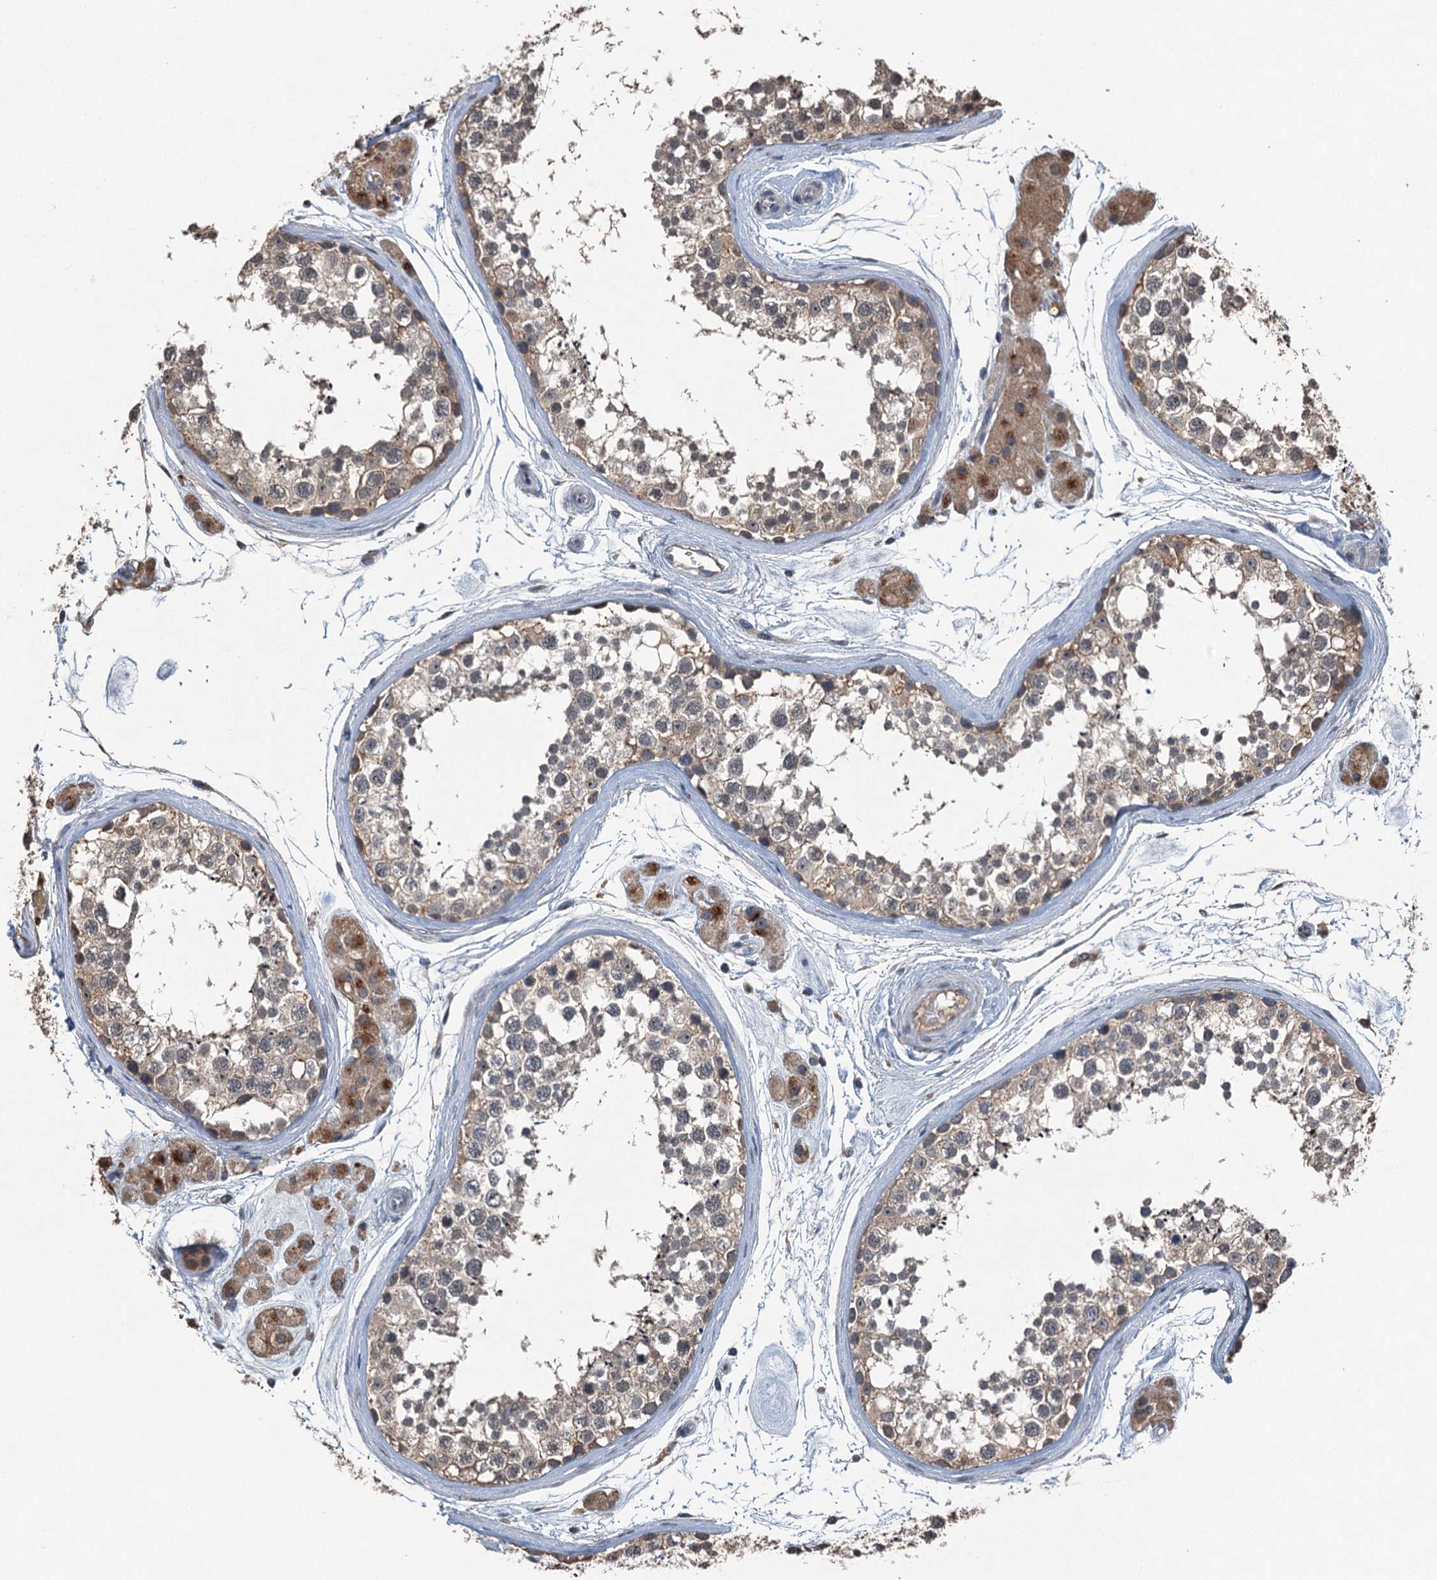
{"staining": {"intensity": "weak", "quantity": "25%-75%", "location": "cytoplasmic/membranous"}, "tissue": "testis", "cell_type": "Cells in seminiferous ducts", "image_type": "normal", "snomed": [{"axis": "morphology", "description": "Normal tissue, NOS"}, {"axis": "topography", "description": "Testis"}], "caption": "Protein staining exhibits weak cytoplasmic/membranous positivity in about 25%-75% of cells in seminiferous ducts in unremarkable testis.", "gene": "NAA60", "patient": {"sex": "male", "age": 56}}